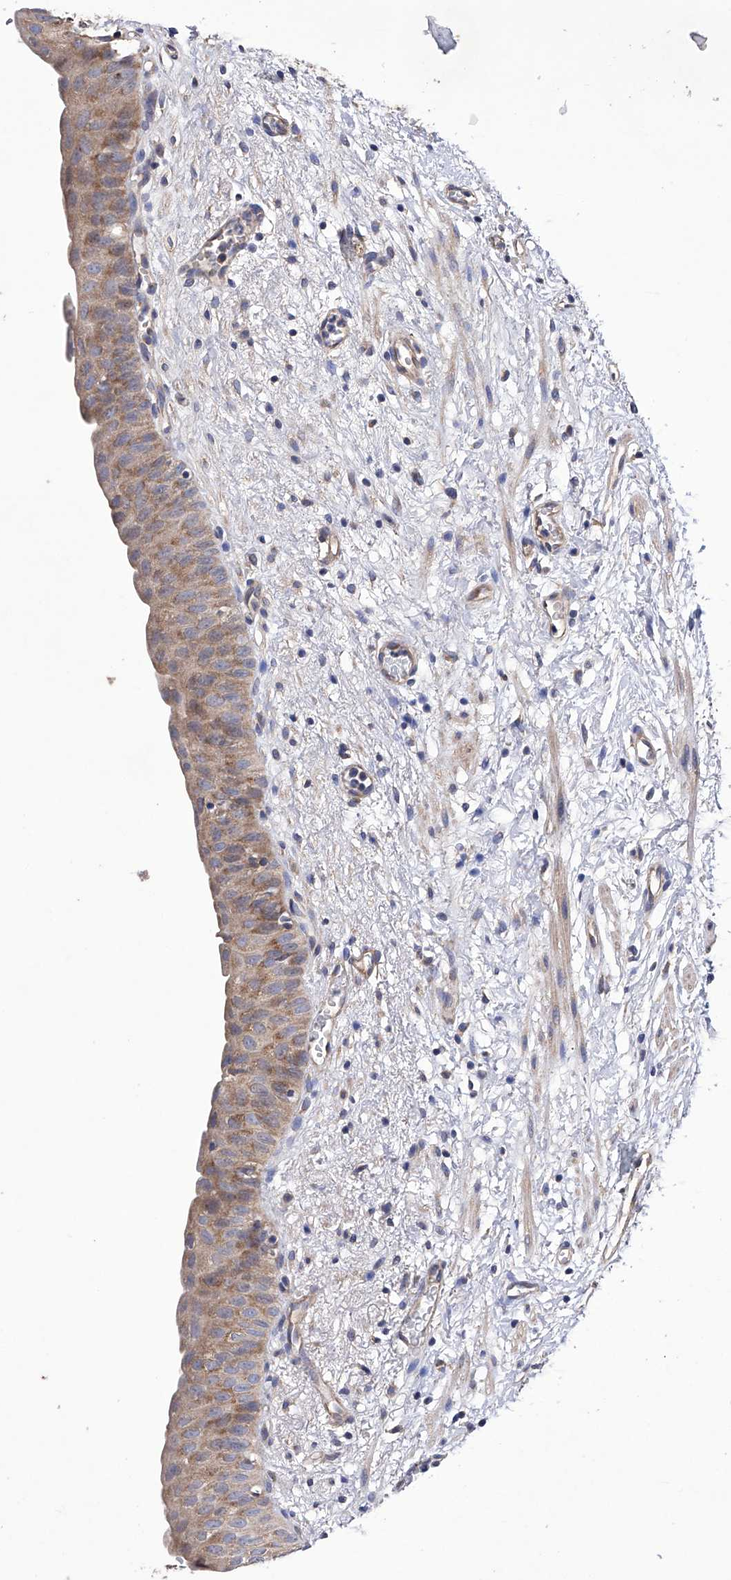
{"staining": {"intensity": "moderate", "quantity": ">75%", "location": "cytoplasmic/membranous"}, "tissue": "urinary bladder", "cell_type": "Urothelial cells", "image_type": "normal", "snomed": [{"axis": "morphology", "description": "Normal tissue, NOS"}, {"axis": "topography", "description": "Urinary bladder"}], "caption": "Human urinary bladder stained with a brown dye demonstrates moderate cytoplasmic/membranous positive staining in about >75% of urothelial cells.", "gene": "EFCAB2", "patient": {"sex": "male", "age": 51}}